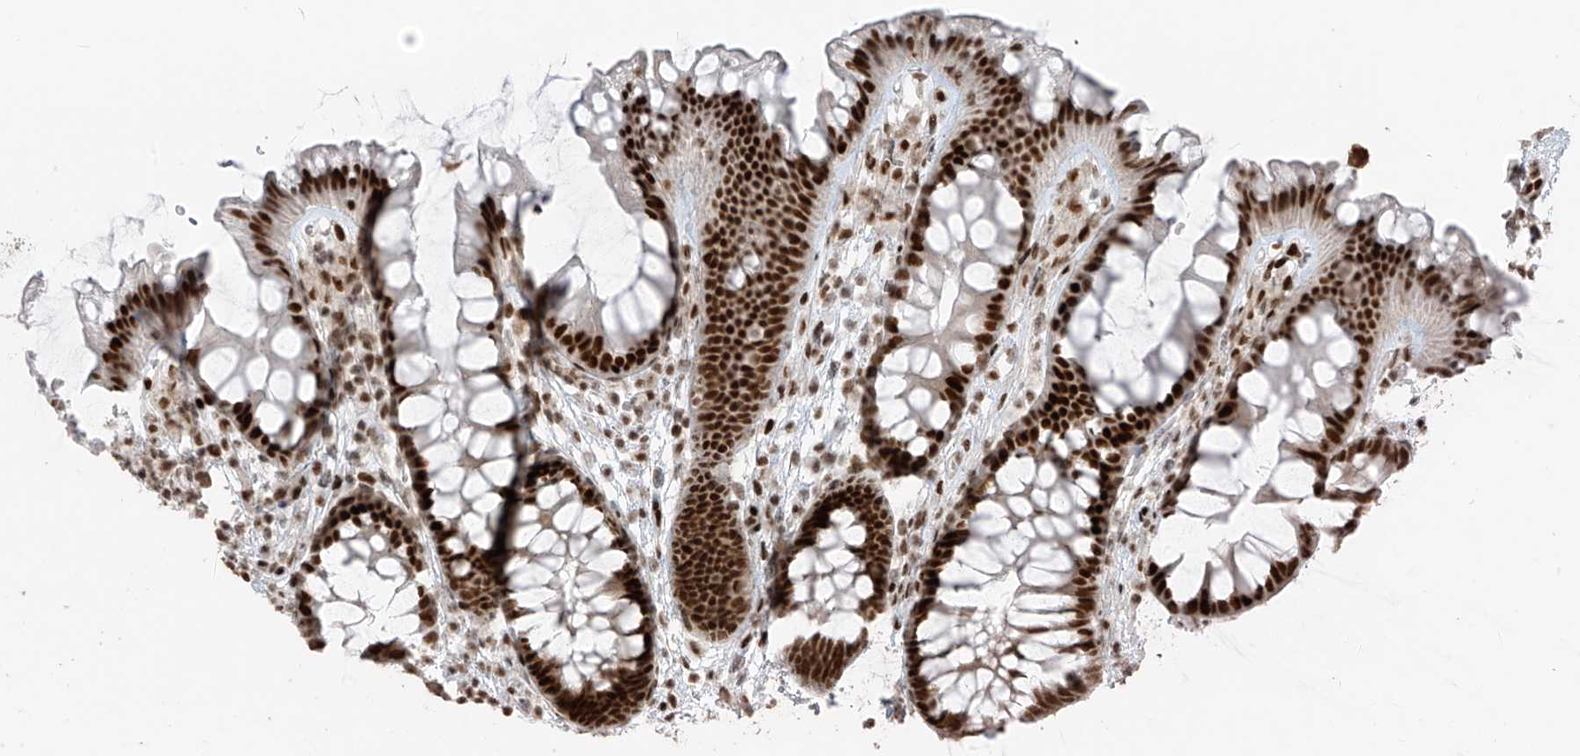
{"staining": {"intensity": "moderate", "quantity": ">75%", "location": "nuclear"}, "tissue": "colon", "cell_type": "Endothelial cells", "image_type": "normal", "snomed": [{"axis": "morphology", "description": "Normal tissue, NOS"}, {"axis": "topography", "description": "Colon"}], "caption": "A high-resolution image shows immunohistochemistry staining of unremarkable colon, which demonstrates moderate nuclear staining in about >75% of endothelial cells.", "gene": "PCNP", "patient": {"sex": "female", "age": 62}}